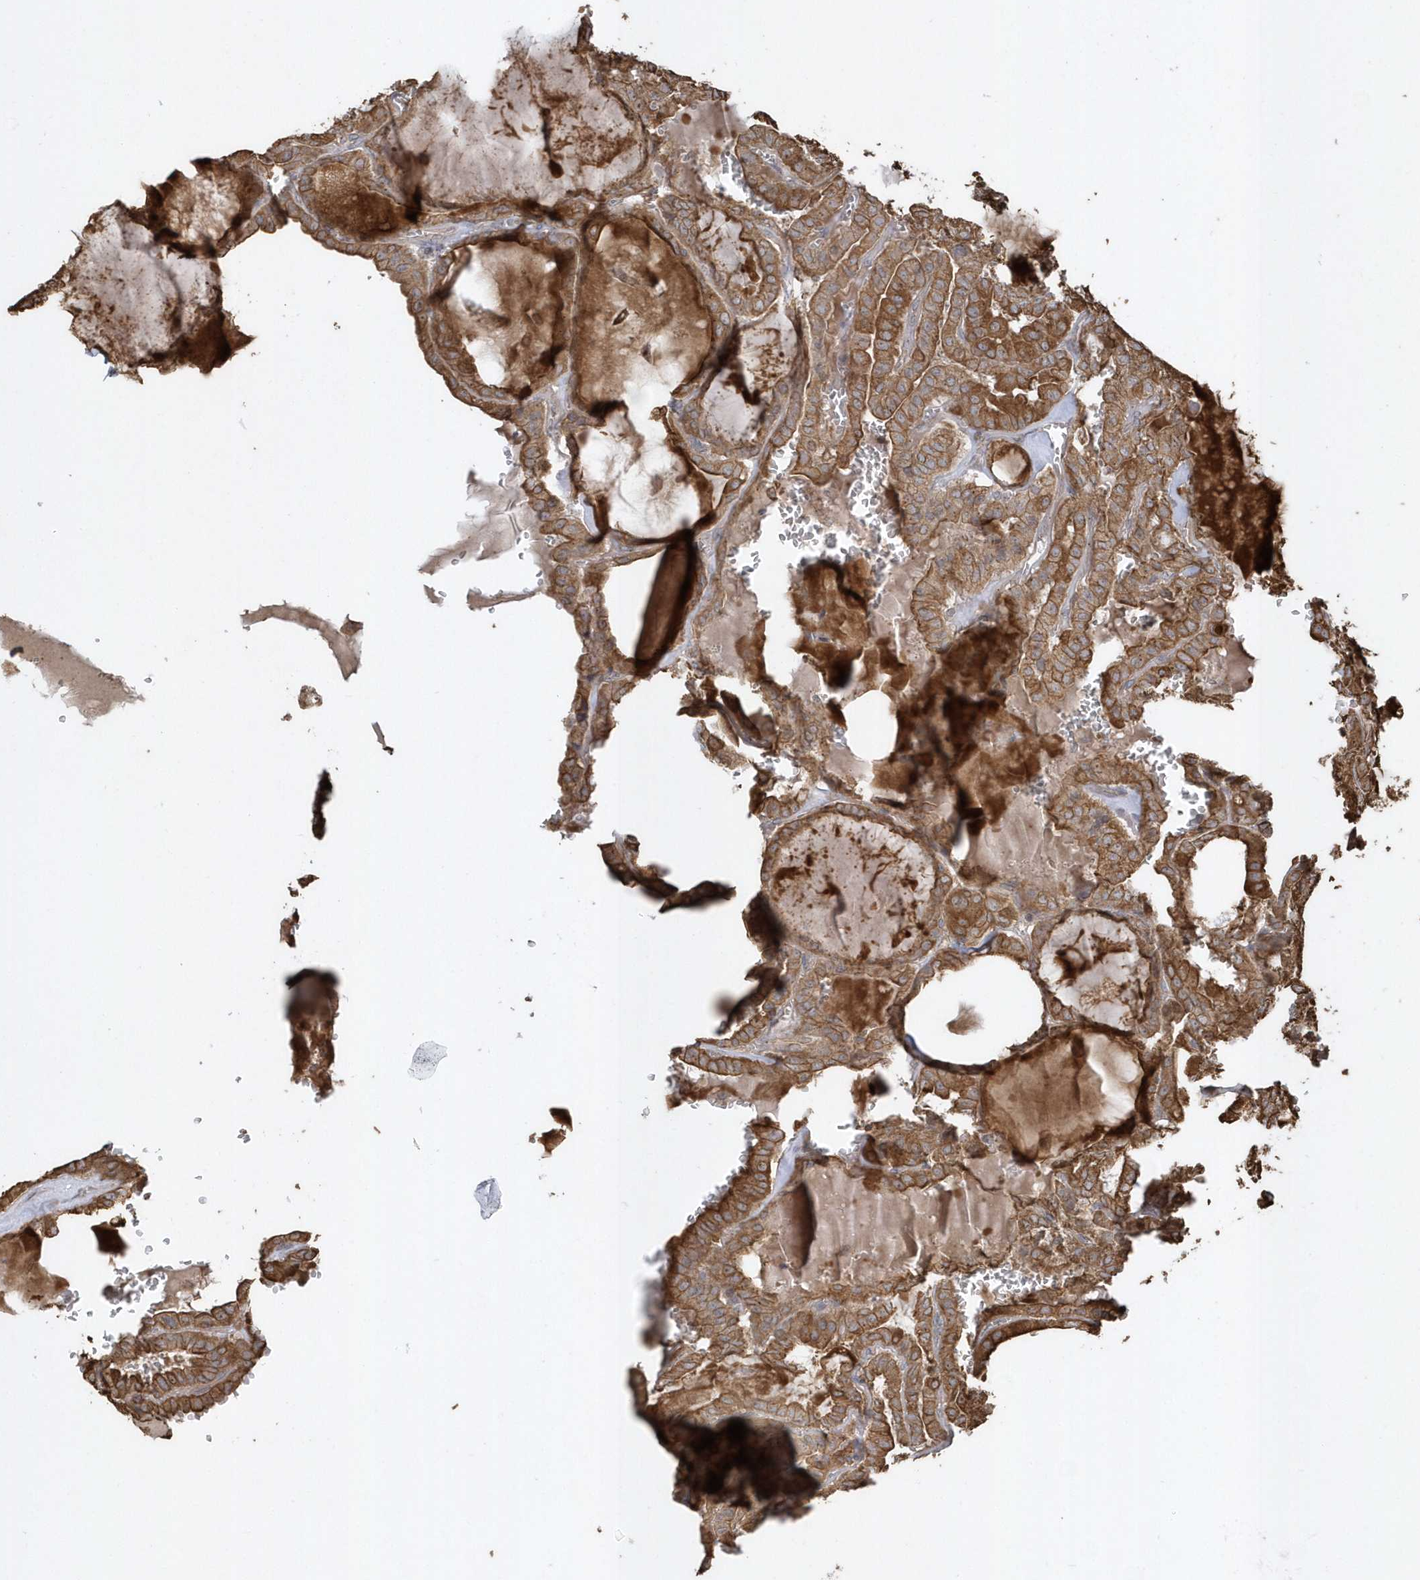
{"staining": {"intensity": "moderate", "quantity": ">75%", "location": "cytoplasmic/membranous"}, "tissue": "thyroid cancer", "cell_type": "Tumor cells", "image_type": "cancer", "snomed": [{"axis": "morphology", "description": "Papillary adenocarcinoma, NOS"}, {"axis": "topography", "description": "Thyroid gland"}], "caption": "A brown stain highlights moderate cytoplasmic/membranous staining of a protein in human papillary adenocarcinoma (thyroid) tumor cells. (Stains: DAB in brown, nuclei in blue, Microscopy: brightfield microscopy at high magnification).", "gene": "SENP8", "patient": {"sex": "male", "age": 52}}